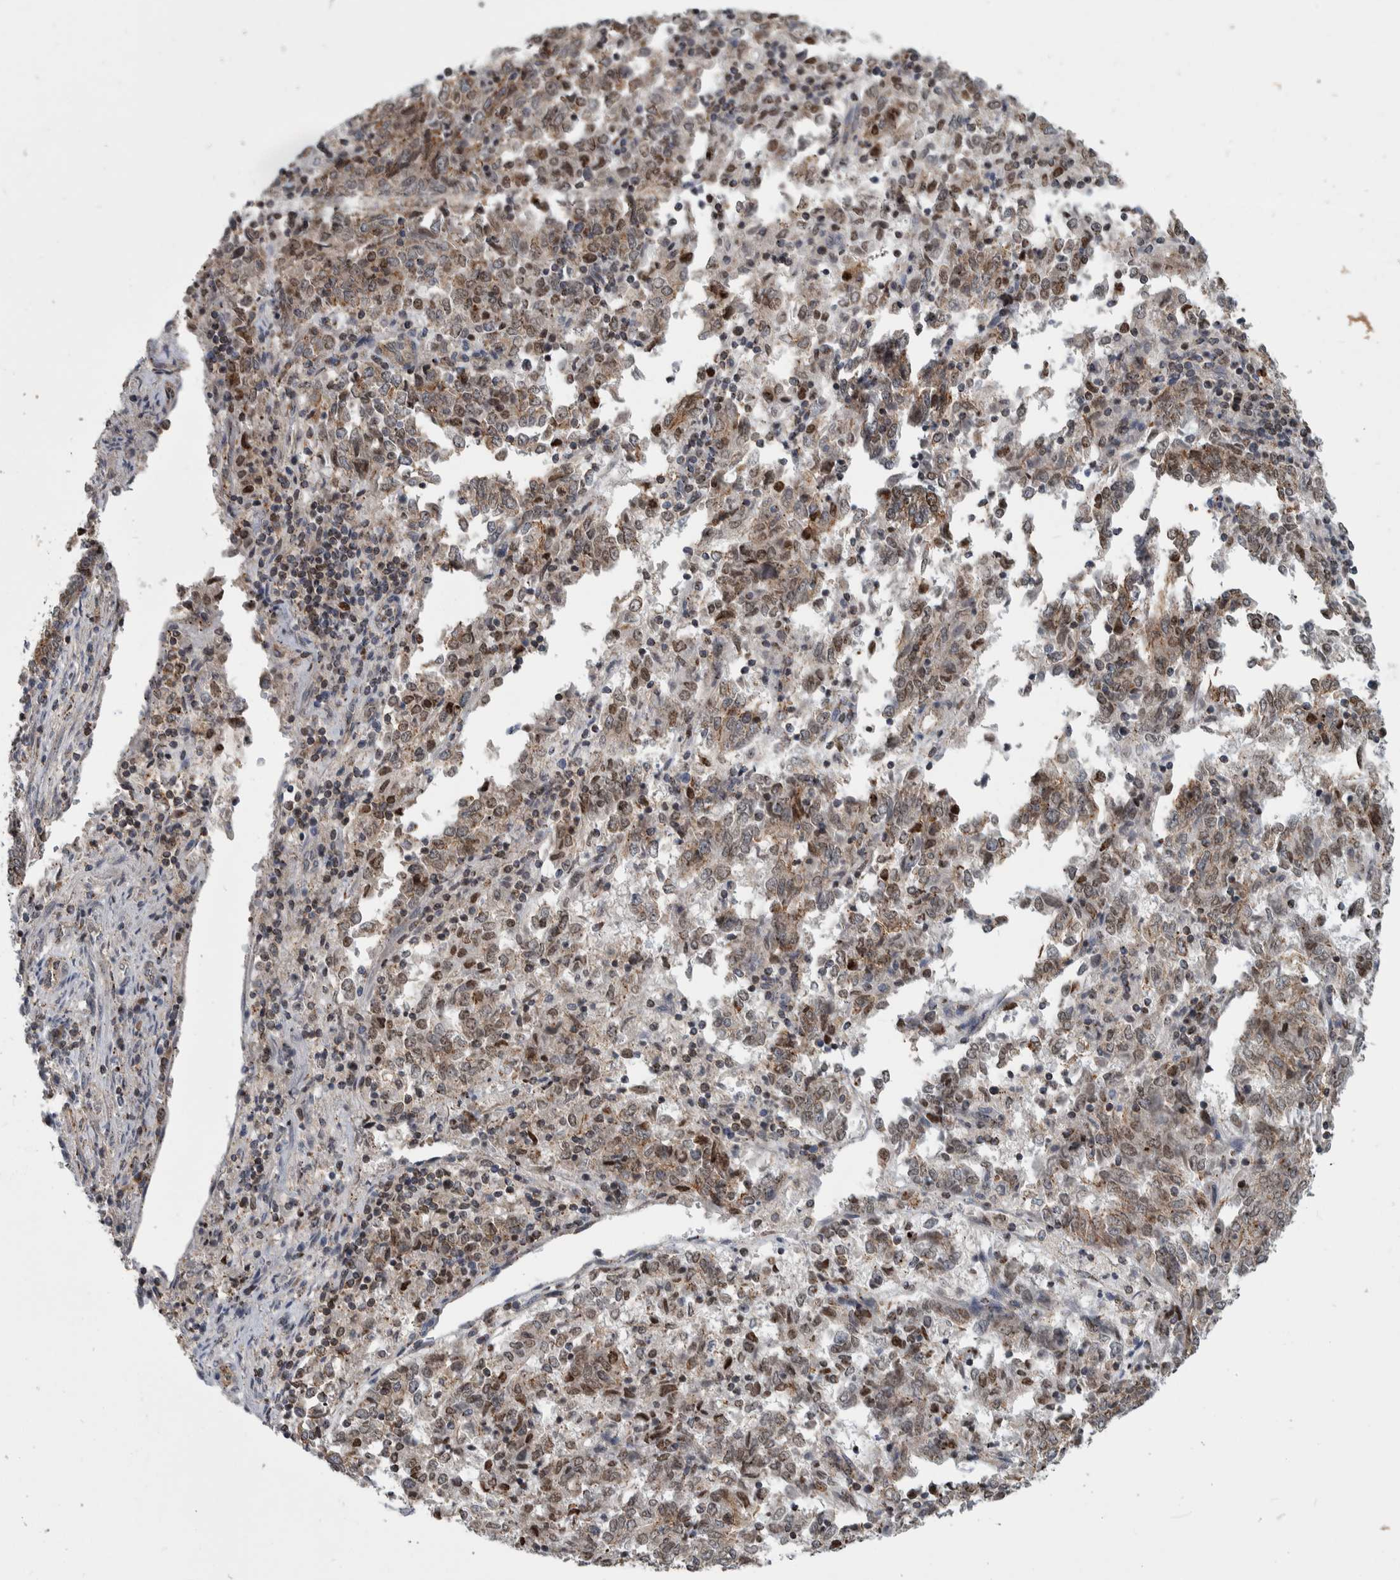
{"staining": {"intensity": "weak", "quantity": ">75%", "location": "cytoplasmic/membranous,nuclear"}, "tissue": "endometrial cancer", "cell_type": "Tumor cells", "image_type": "cancer", "snomed": [{"axis": "morphology", "description": "Adenocarcinoma, NOS"}, {"axis": "topography", "description": "Endometrium"}], "caption": "This photomicrograph exhibits IHC staining of endometrial cancer, with low weak cytoplasmic/membranous and nuclear expression in about >75% of tumor cells.", "gene": "MSL1", "patient": {"sex": "female", "age": 80}}